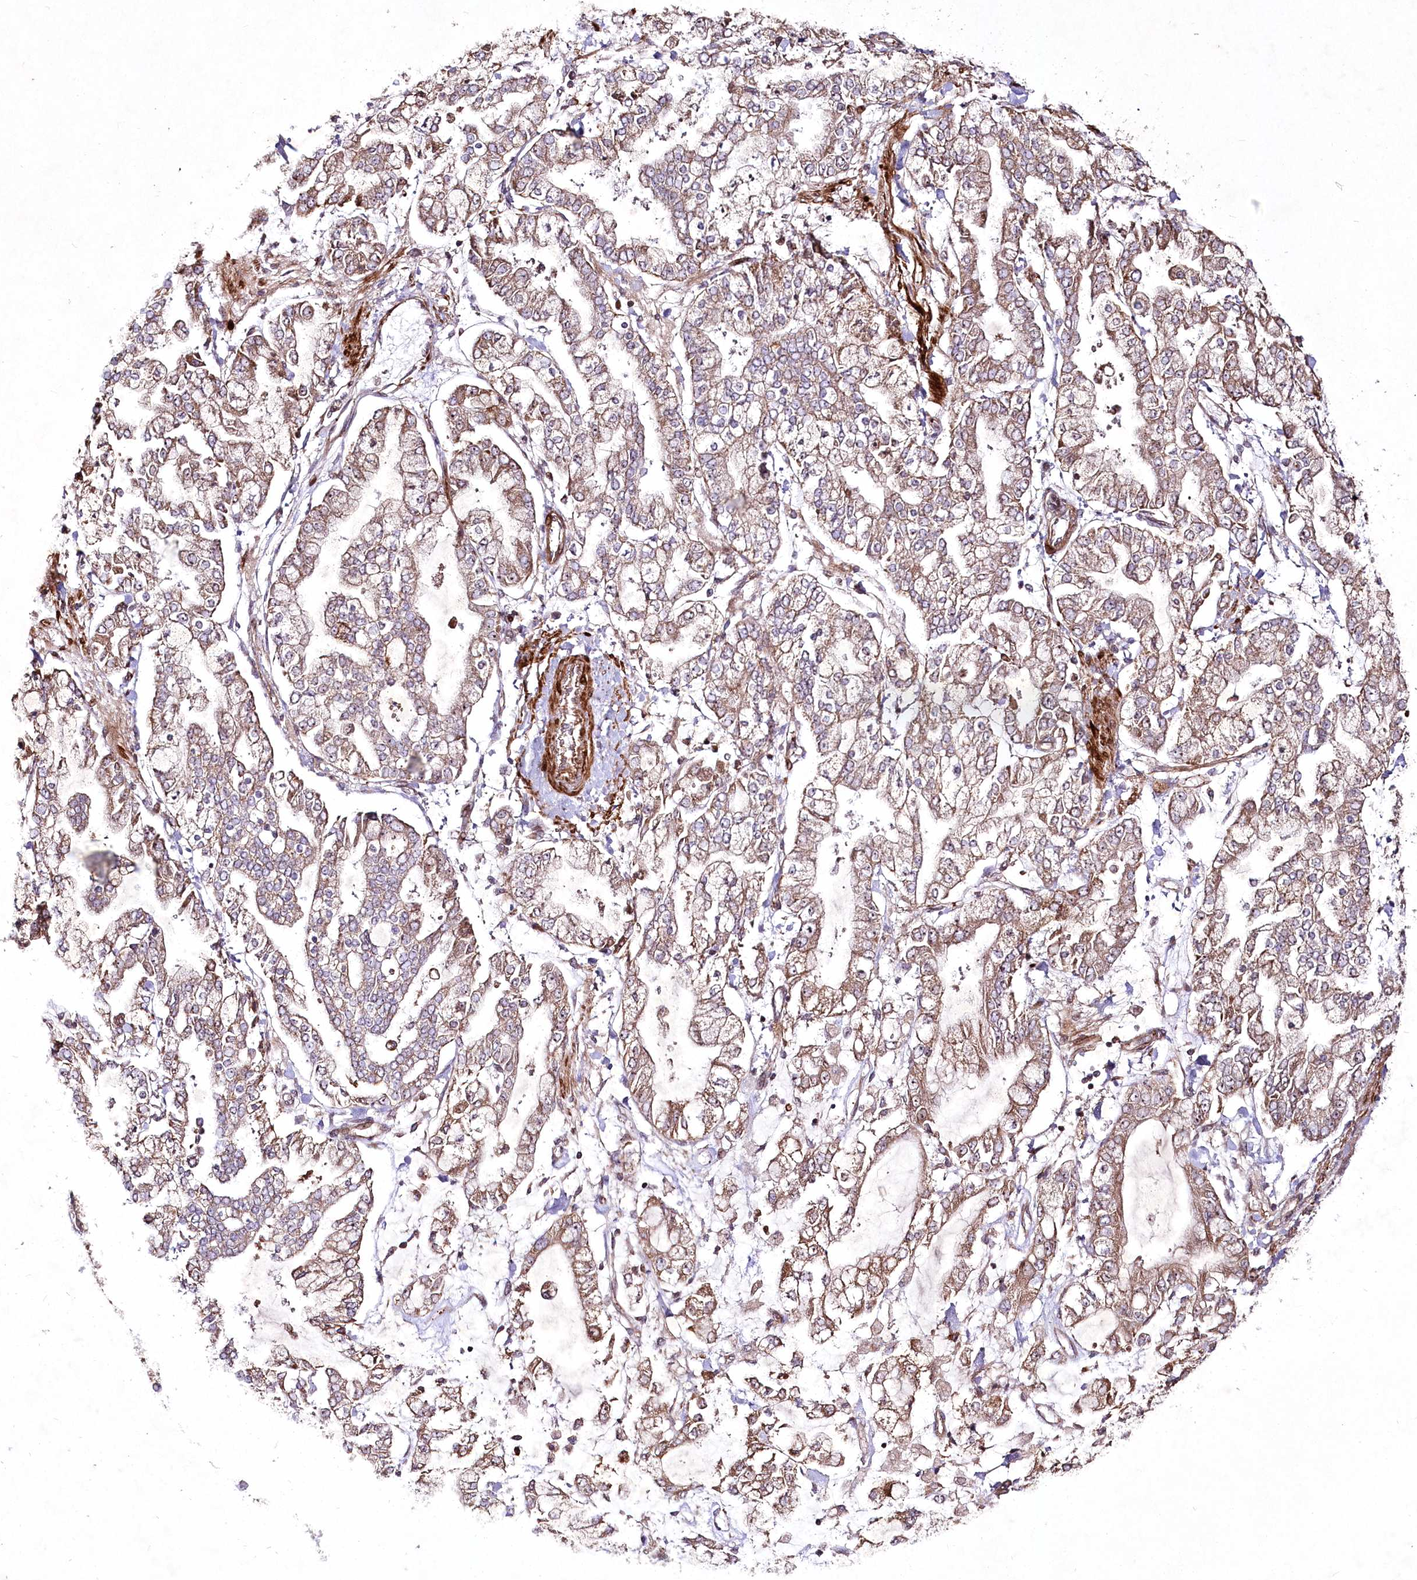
{"staining": {"intensity": "moderate", "quantity": ">75%", "location": "cytoplasmic/membranous"}, "tissue": "stomach cancer", "cell_type": "Tumor cells", "image_type": "cancer", "snomed": [{"axis": "morphology", "description": "Normal tissue, NOS"}, {"axis": "morphology", "description": "Adenocarcinoma, NOS"}, {"axis": "topography", "description": "Stomach, upper"}, {"axis": "topography", "description": "Stomach"}], "caption": "Brown immunohistochemical staining in human stomach cancer (adenocarcinoma) exhibits moderate cytoplasmic/membranous expression in approximately >75% of tumor cells.", "gene": "PSTK", "patient": {"sex": "male", "age": 76}}